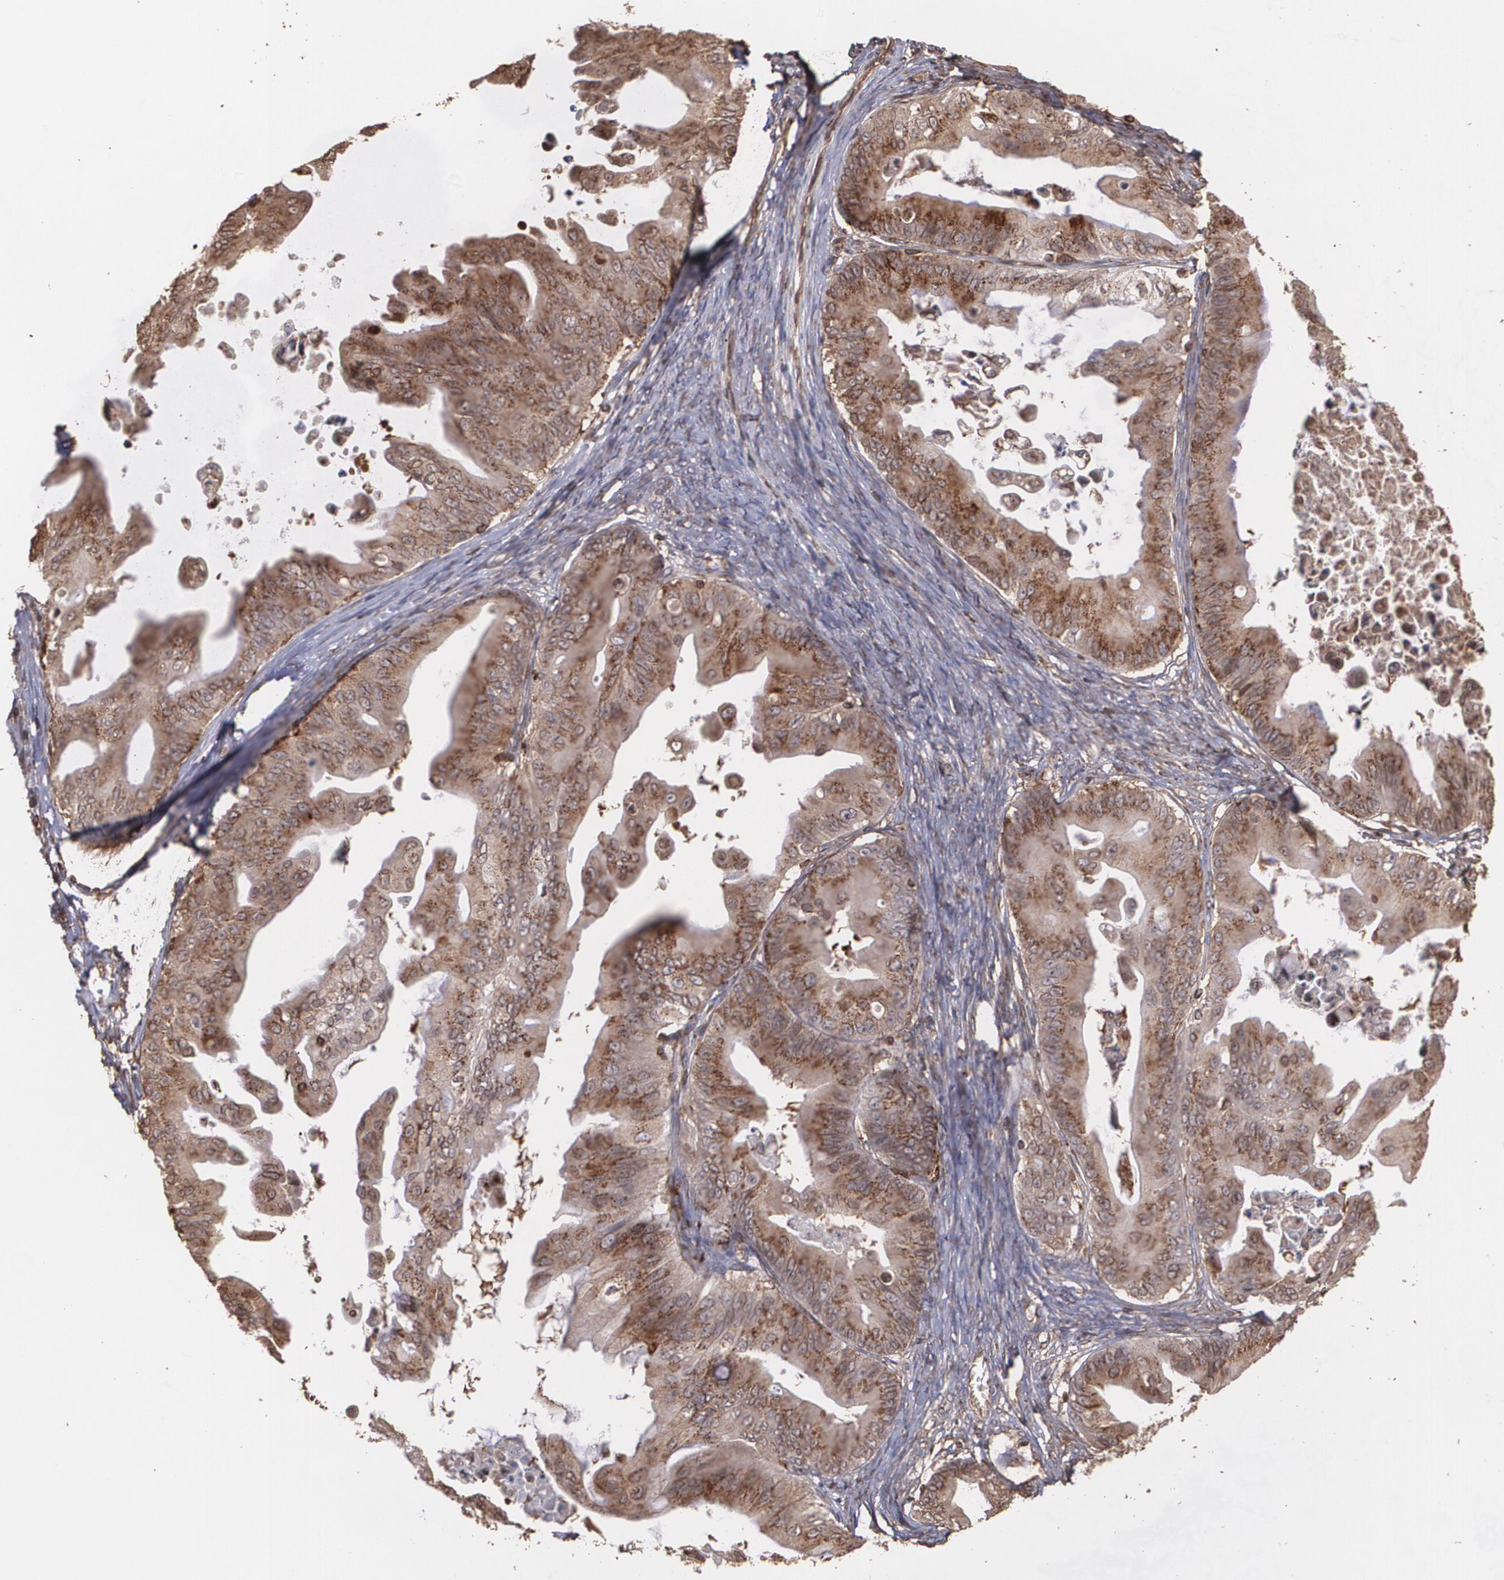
{"staining": {"intensity": "strong", "quantity": ">75%", "location": "cytoplasmic/membranous"}, "tissue": "ovarian cancer", "cell_type": "Tumor cells", "image_type": "cancer", "snomed": [{"axis": "morphology", "description": "Cystadenocarcinoma, mucinous, NOS"}, {"axis": "topography", "description": "Ovary"}], "caption": "About >75% of tumor cells in ovarian cancer display strong cytoplasmic/membranous protein staining as visualized by brown immunohistochemical staining.", "gene": "TRIP11", "patient": {"sex": "female", "age": 37}}